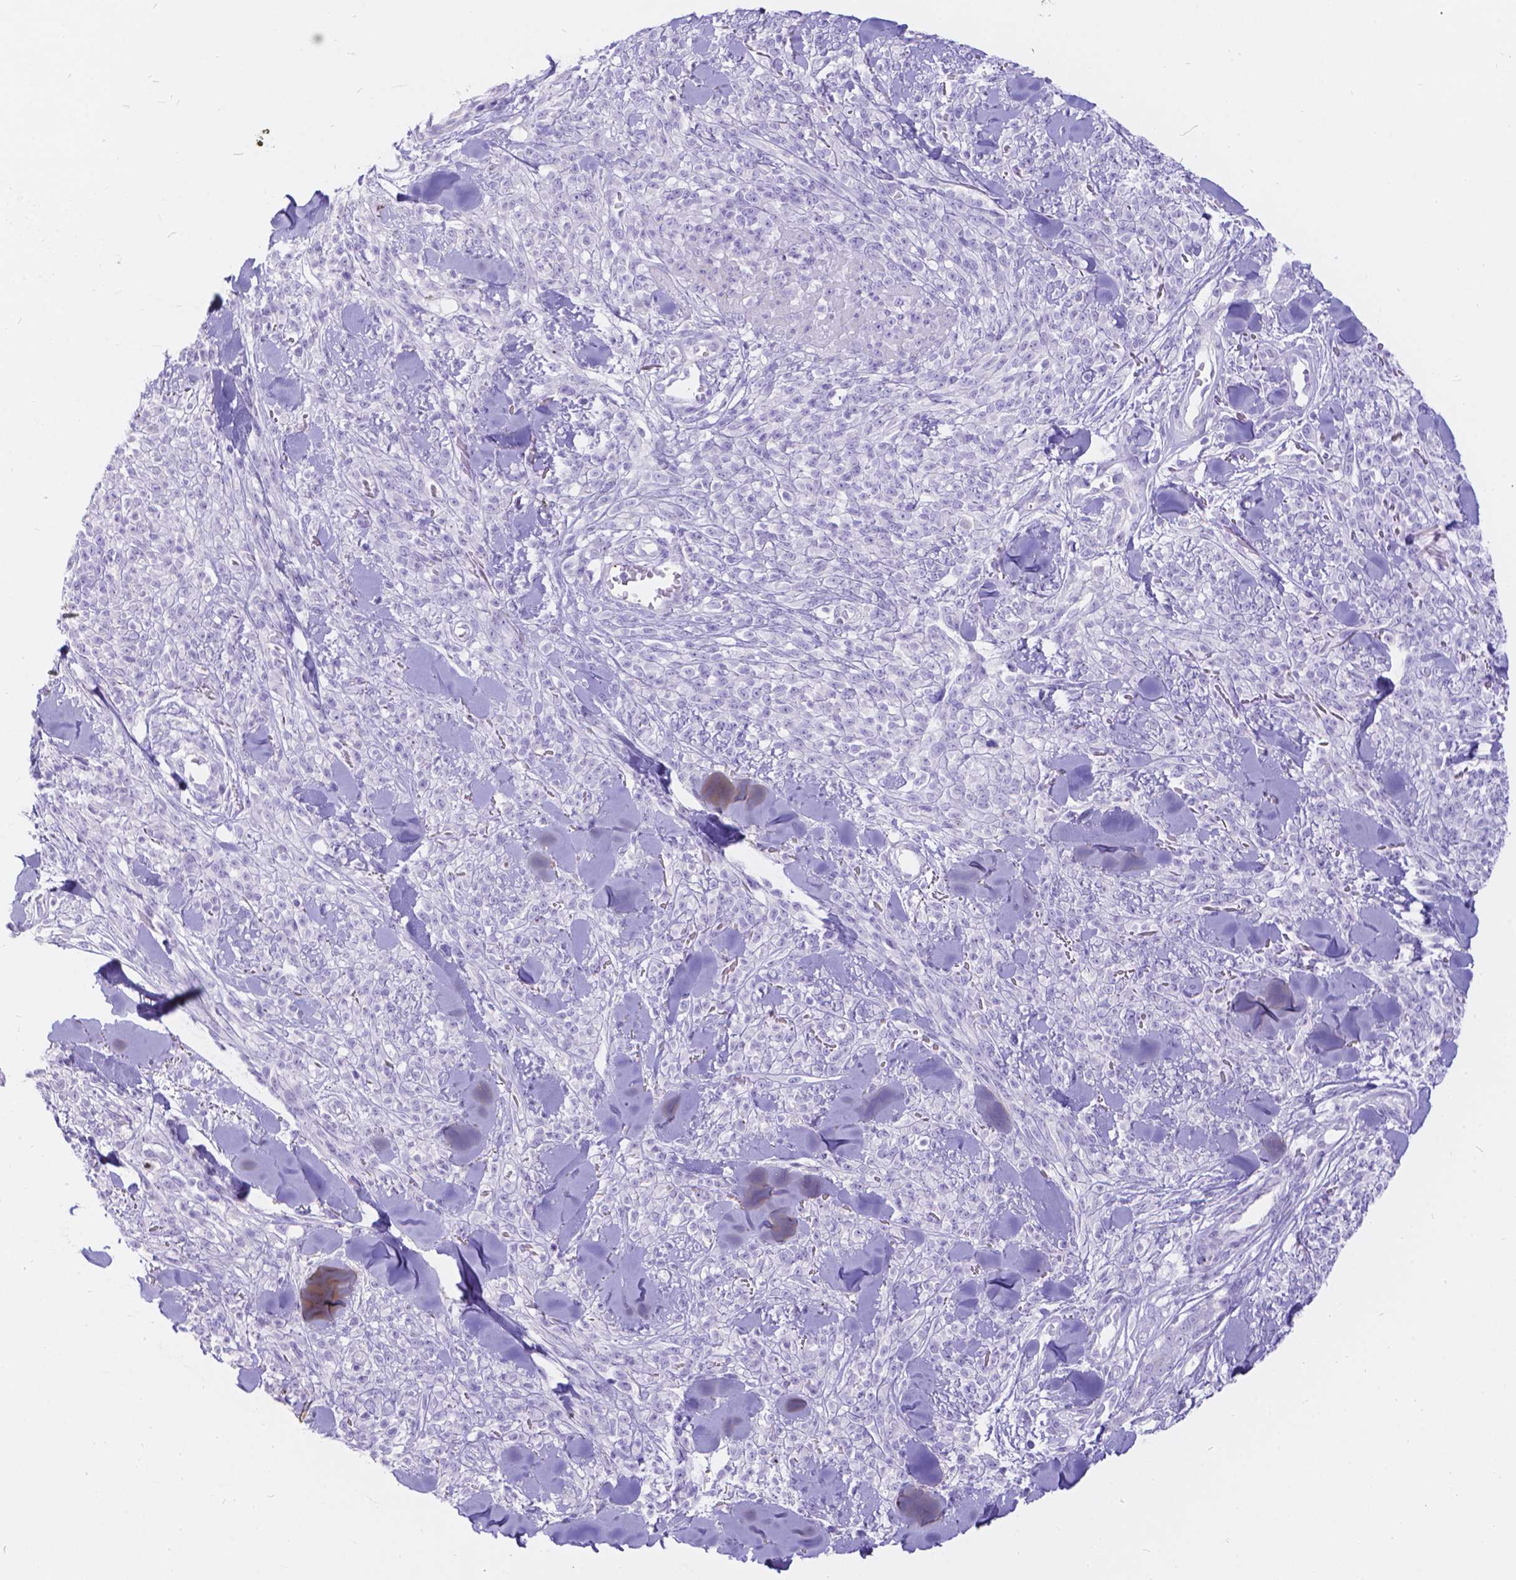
{"staining": {"intensity": "negative", "quantity": "none", "location": "none"}, "tissue": "melanoma", "cell_type": "Tumor cells", "image_type": "cancer", "snomed": [{"axis": "morphology", "description": "Malignant melanoma, NOS"}, {"axis": "topography", "description": "Skin"}, {"axis": "topography", "description": "Skin of trunk"}], "caption": "DAB immunohistochemical staining of malignant melanoma demonstrates no significant staining in tumor cells.", "gene": "KLHL10", "patient": {"sex": "male", "age": 74}}